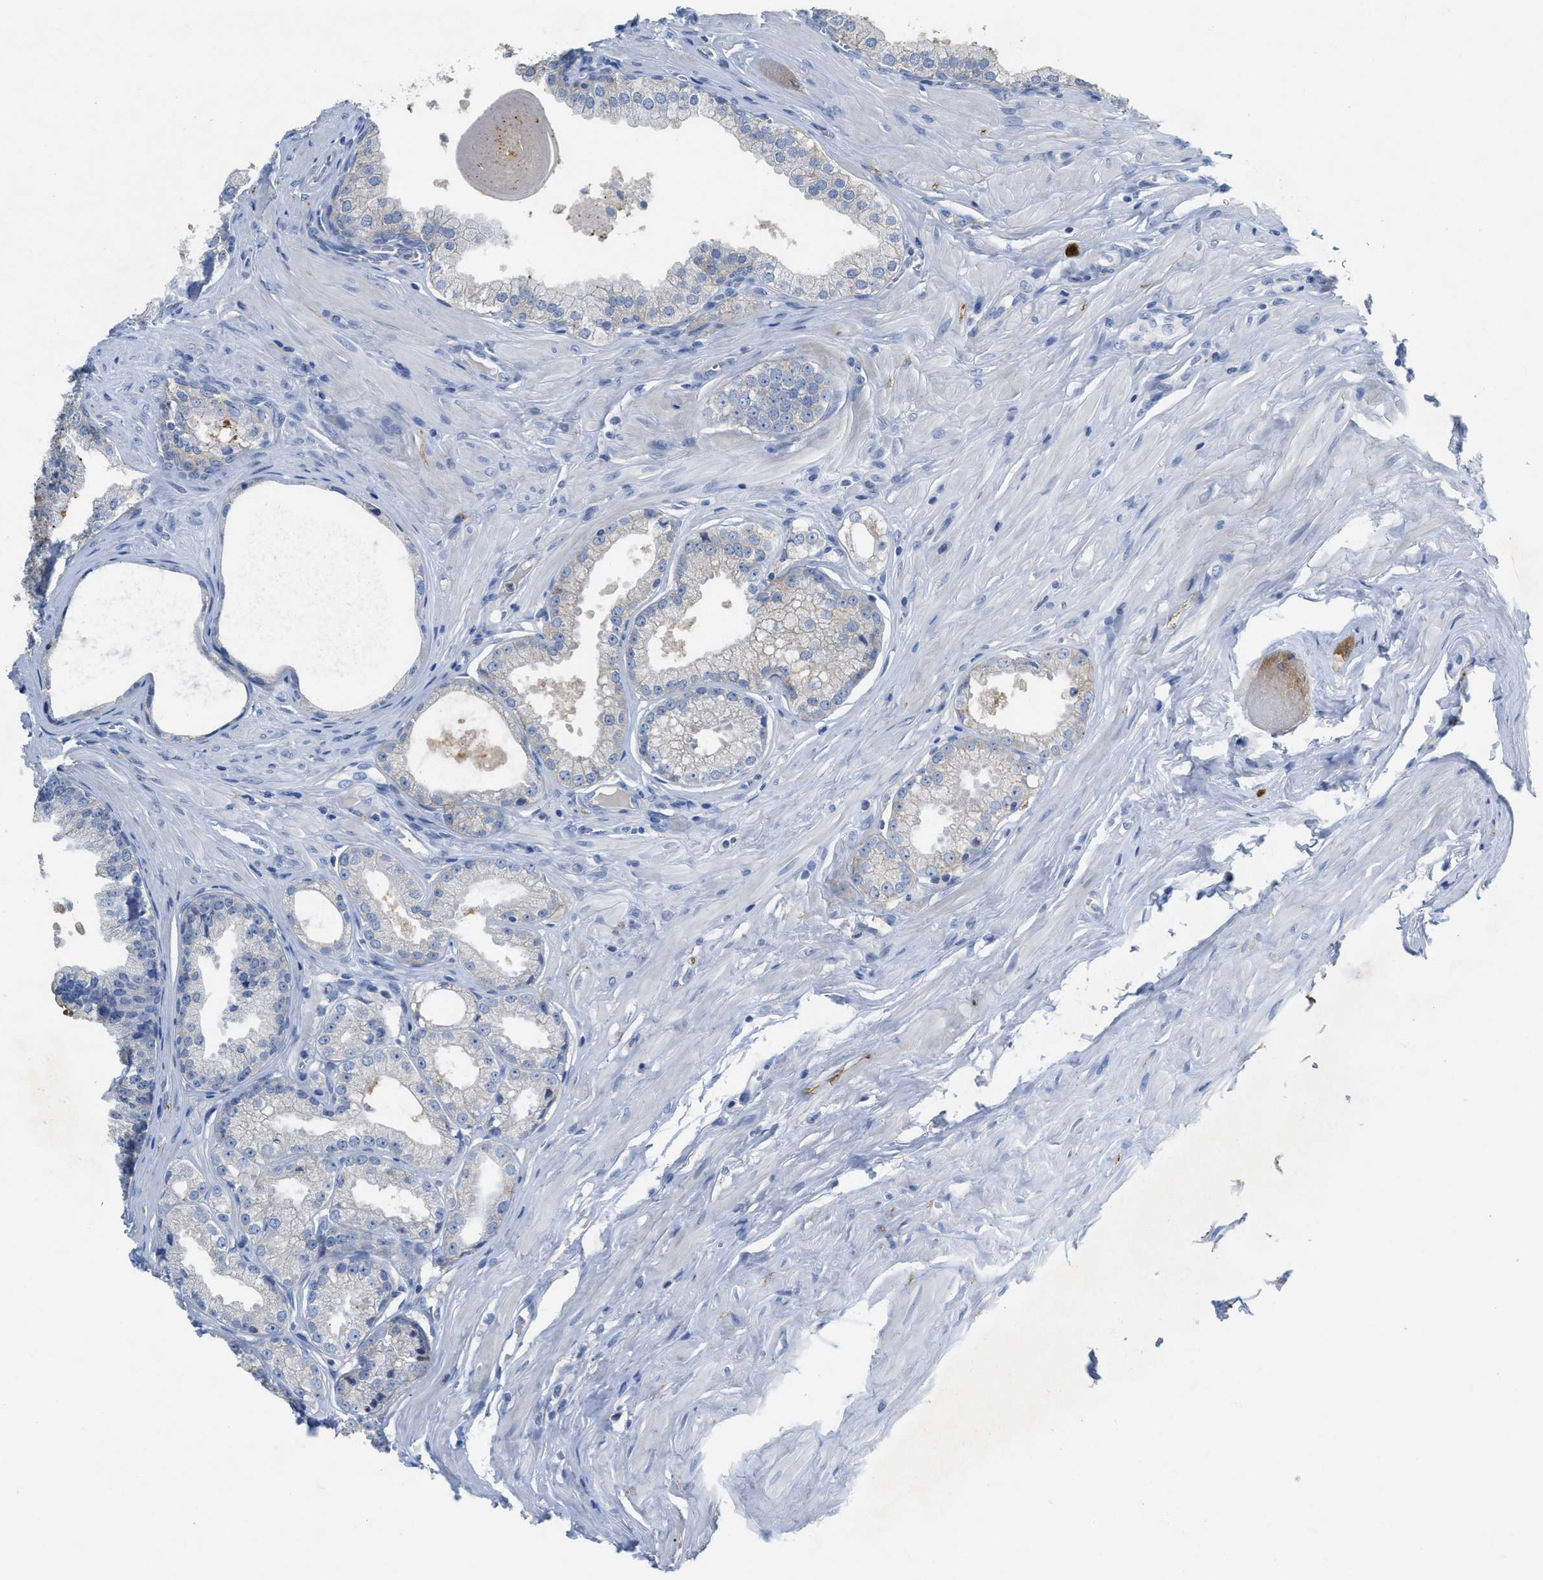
{"staining": {"intensity": "negative", "quantity": "none", "location": "none"}, "tissue": "prostate cancer", "cell_type": "Tumor cells", "image_type": "cancer", "snomed": [{"axis": "morphology", "description": "Adenocarcinoma, Low grade"}, {"axis": "topography", "description": "Prostate"}], "caption": "A micrograph of human adenocarcinoma (low-grade) (prostate) is negative for staining in tumor cells.", "gene": "CNNM4", "patient": {"sex": "male", "age": 57}}